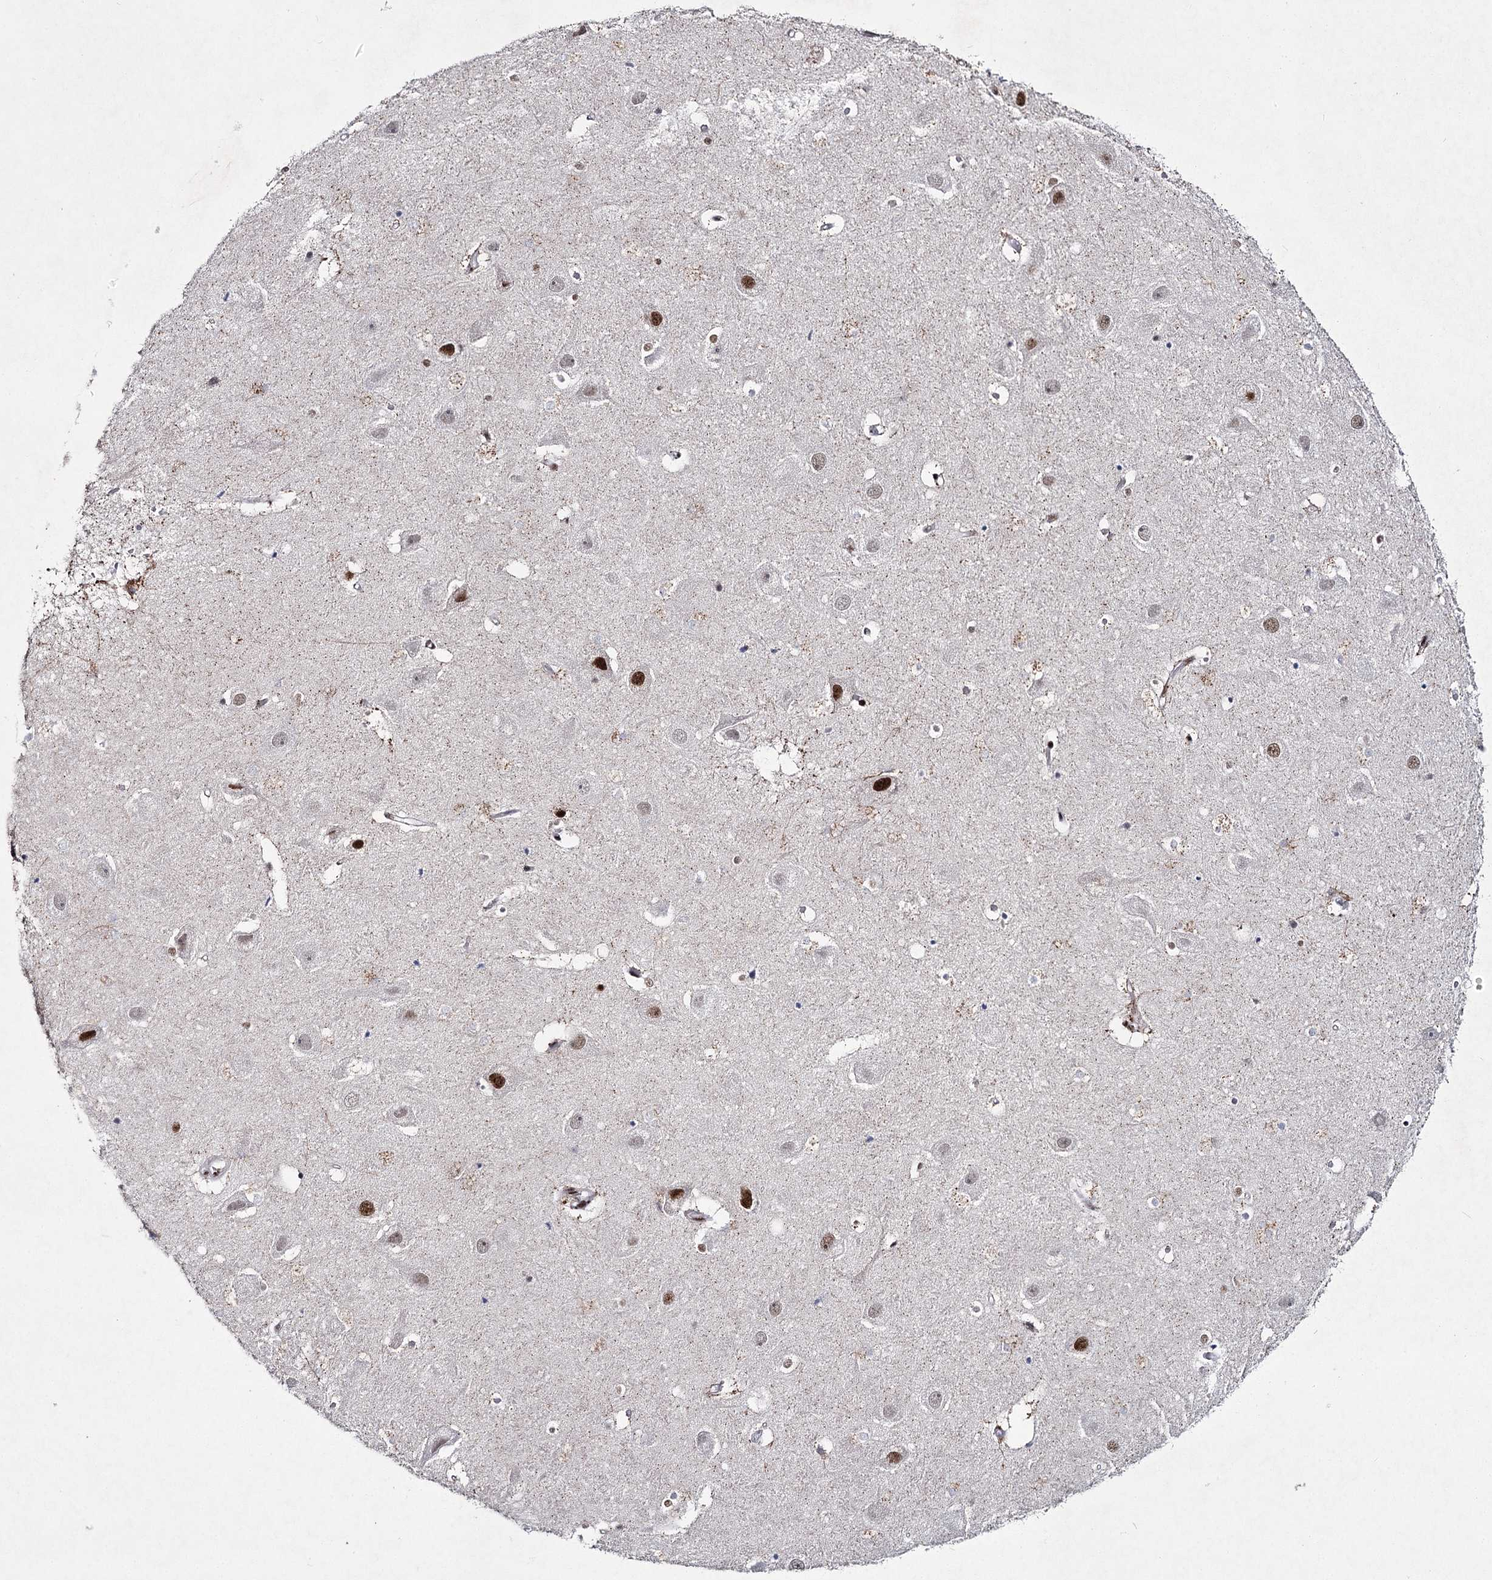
{"staining": {"intensity": "moderate", "quantity": "<25%", "location": "nuclear"}, "tissue": "hippocampus", "cell_type": "Glial cells", "image_type": "normal", "snomed": [{"axis": "morphology", "description": "Normal tissue, NOS"}, {"axis": "topography", "description": "Hippocampus"}], "caption": "The immunohistochemical stain highlights moderate nuclear staining in glial cells of unremarkable hippocampus.", "gene": "SCAF8", "patient": {"sex": "female", "age": 52}}